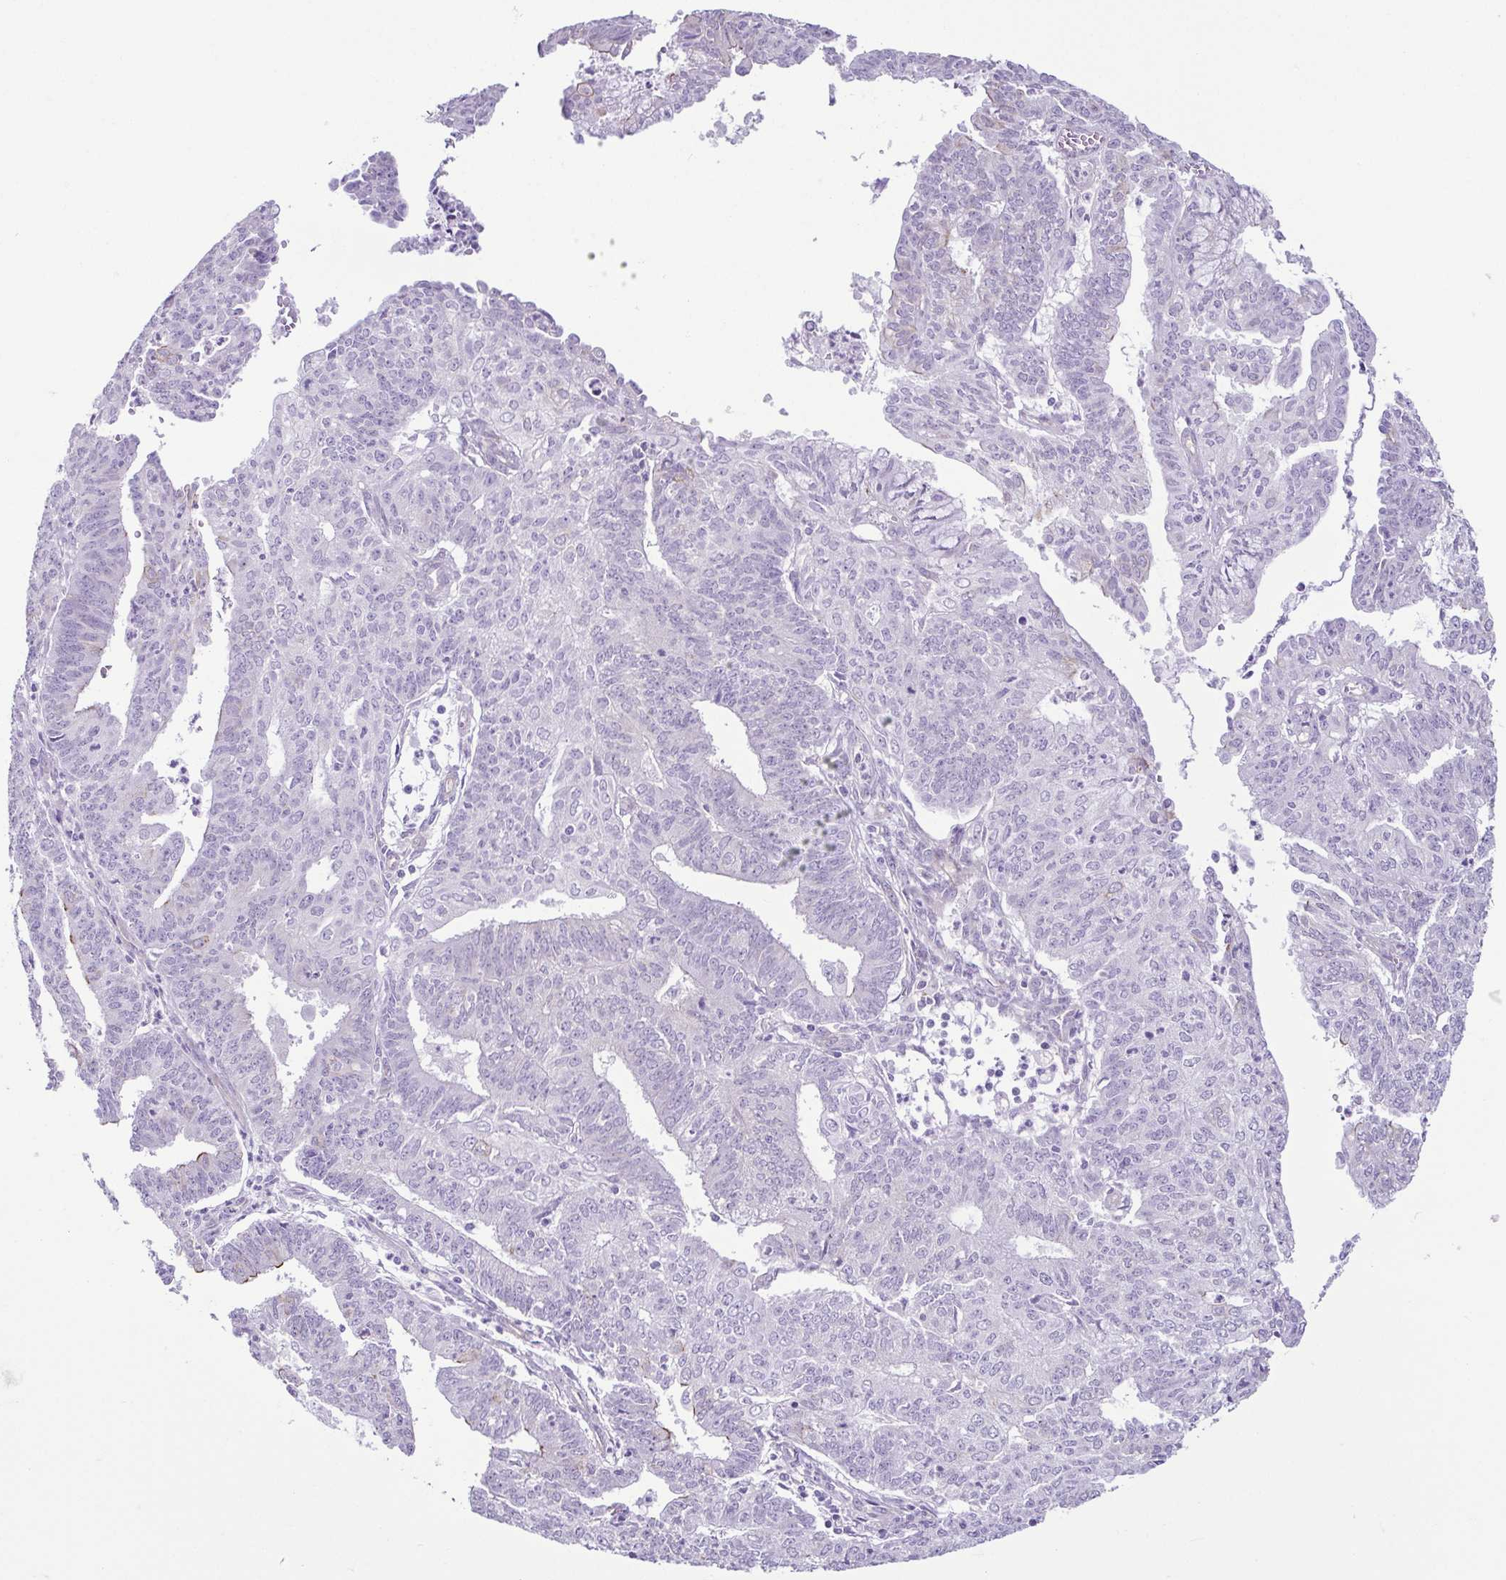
{"staining": {"intensity": "negative", "quantity": "none", "location": "none"}, "tissue": "endometrial cancer", "cell_type": "Tumor cells", "image_type": "cancer", "snomed": [{"axis": "morphology", "description": "Adenocarcinoma, NOS"}, {"axis": "topography", "description": "Endometrium"}], "caption": "Immunohistochemistry micrograph of neoplastic tissue: human adenocarcinoma (endometrial) stained with DAB exhibits no significant protein staining in tumor cells. The staining was performed using DAB to visualize the protein expression in brown, while the nuclei were stained in blue with hematoxylin (Magnification: 20x).", "gene": "CASP14", "patient": {"sex": "female", "age": 61}}